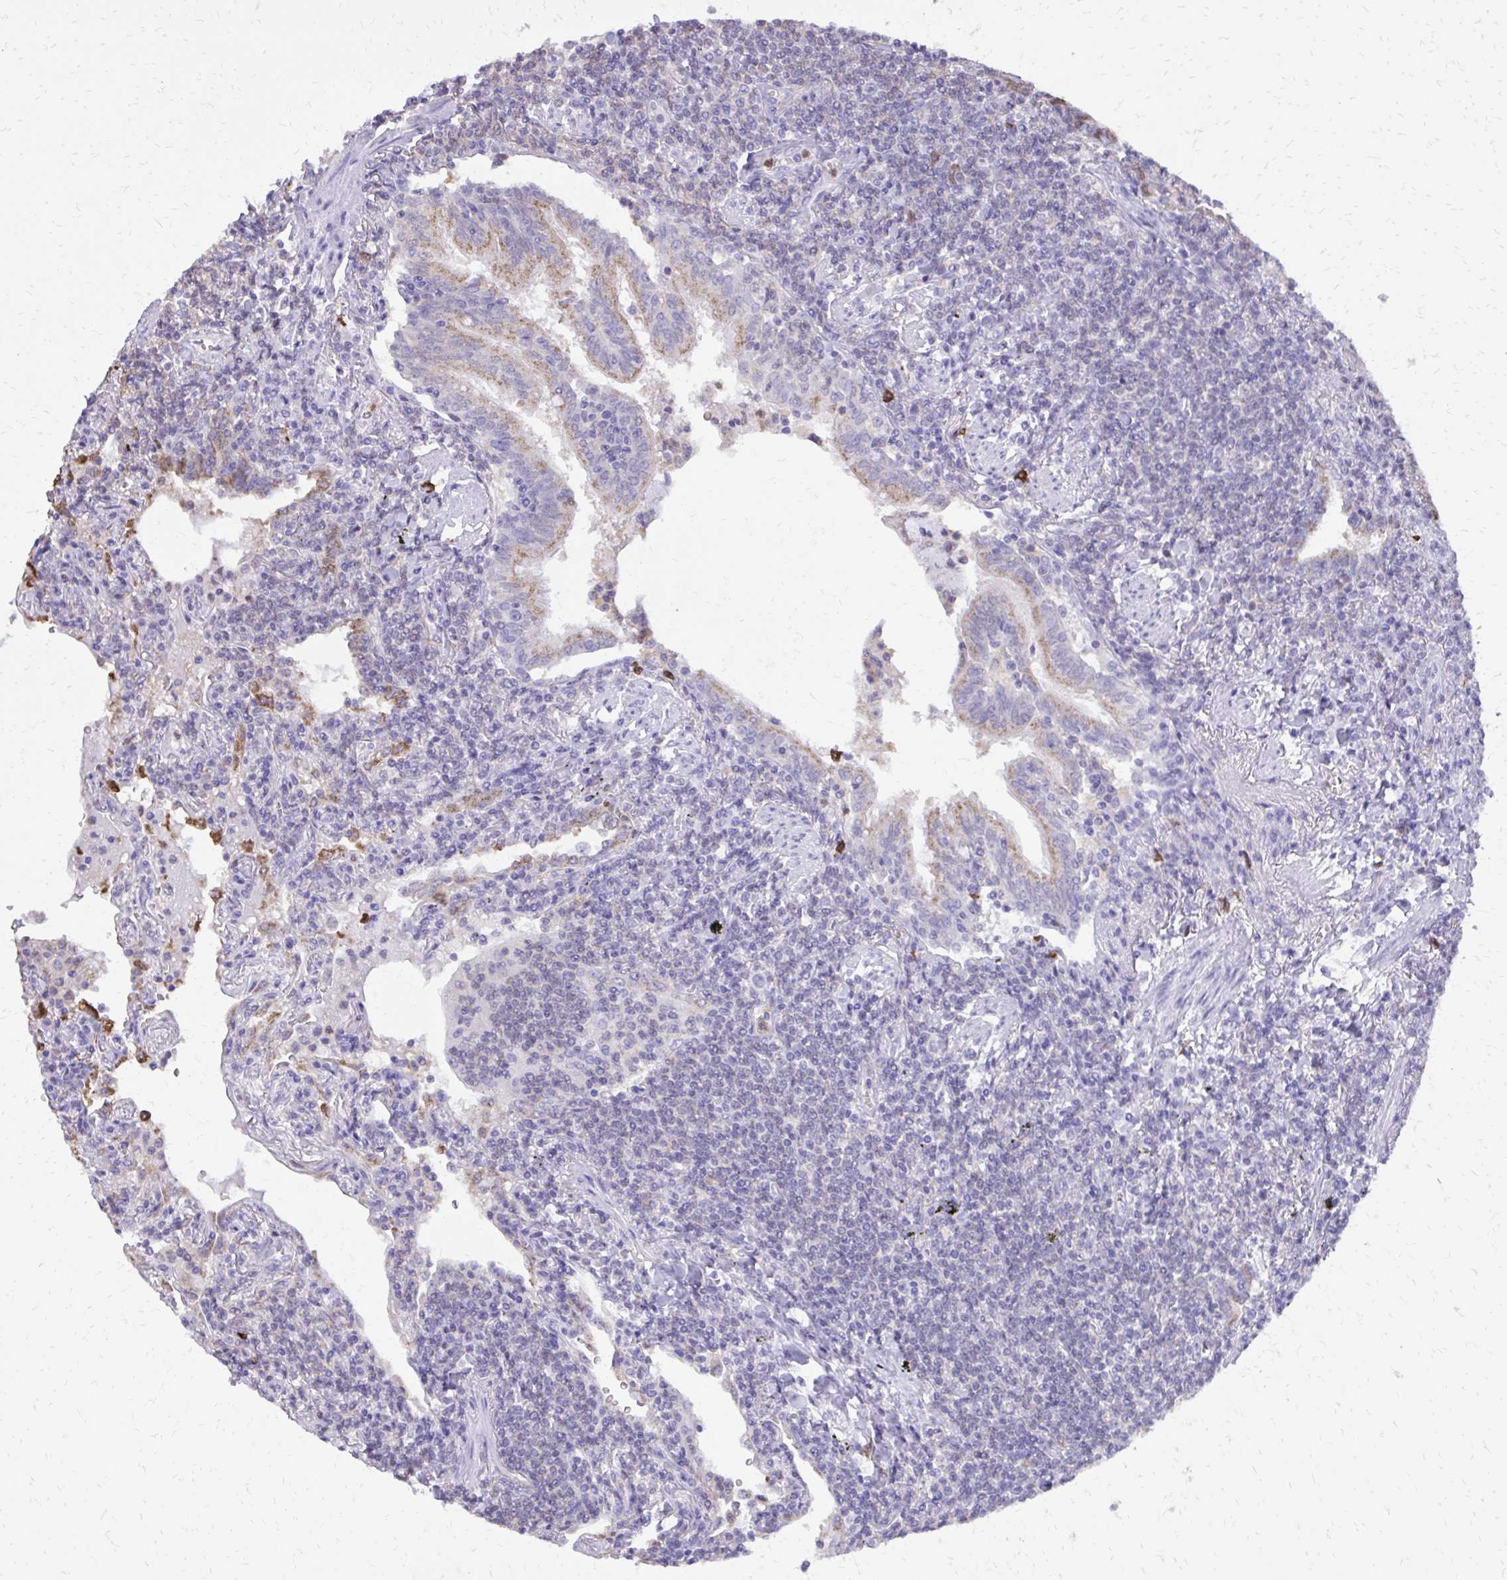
{"staining": {"intensity": "negative", "quantity": "none", "location": "none"}, "tissue": "lymphoma", "cell_type": "Tumor cells", "image_type": "cancer", "snomed": [{"axis": "morphology", "description": "Malignant lymphoma, non-Hodgkin's type, Low grade"}, {"axis": "topography", "description": "Lung"}], "caption": "Immunohistochemistry (IHC) micrograph of low-grade malignant lymphoma, non-Hodgkin's type stained for a protein (brown), which demonstrates no positivity in tumor cells.", "gene": "CAT", "patient": {"sex": "female", "age": 71}}